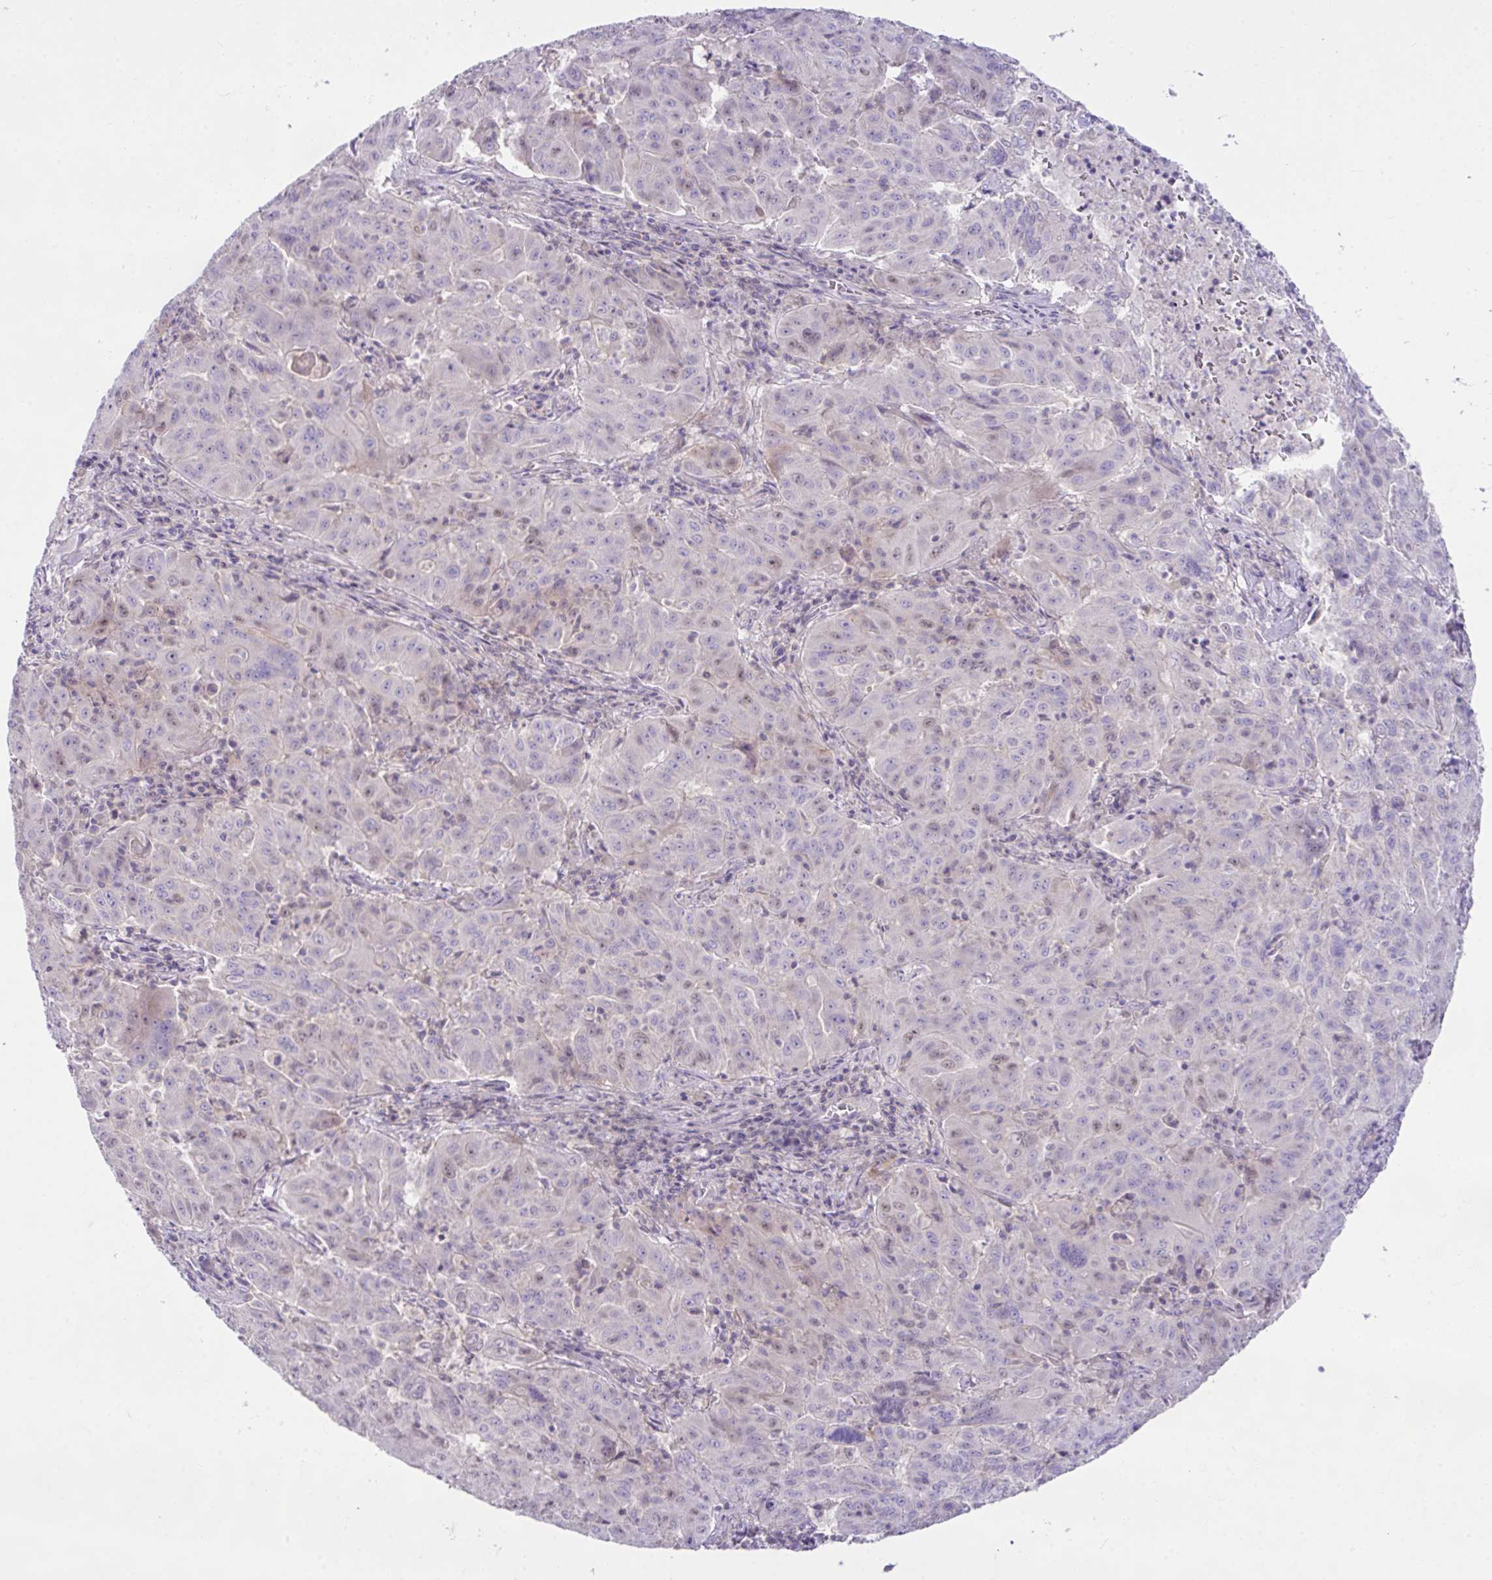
{"staining": {"intensity": "weak", "quantity": "25%-75%", "location": "nuclear"}, "tissue": "pancreatic cancer", "cell_type": "Tumor cells", "image_type": "cancer", "snomed": [{"axis": "morphology", "description": "Adenocarcinoma, NOS"}, {"axis": "topography", "description": "Pancreas"}], "caption": "Pancreatic cancer (adenocarcinoma) was stained to show a protein in brown. There is low levels of weak nuclear positivity in about 25%-75% of tumor cells.", "gene": "D2HGDH", "patient": {"sex": "male", "age": 63}}